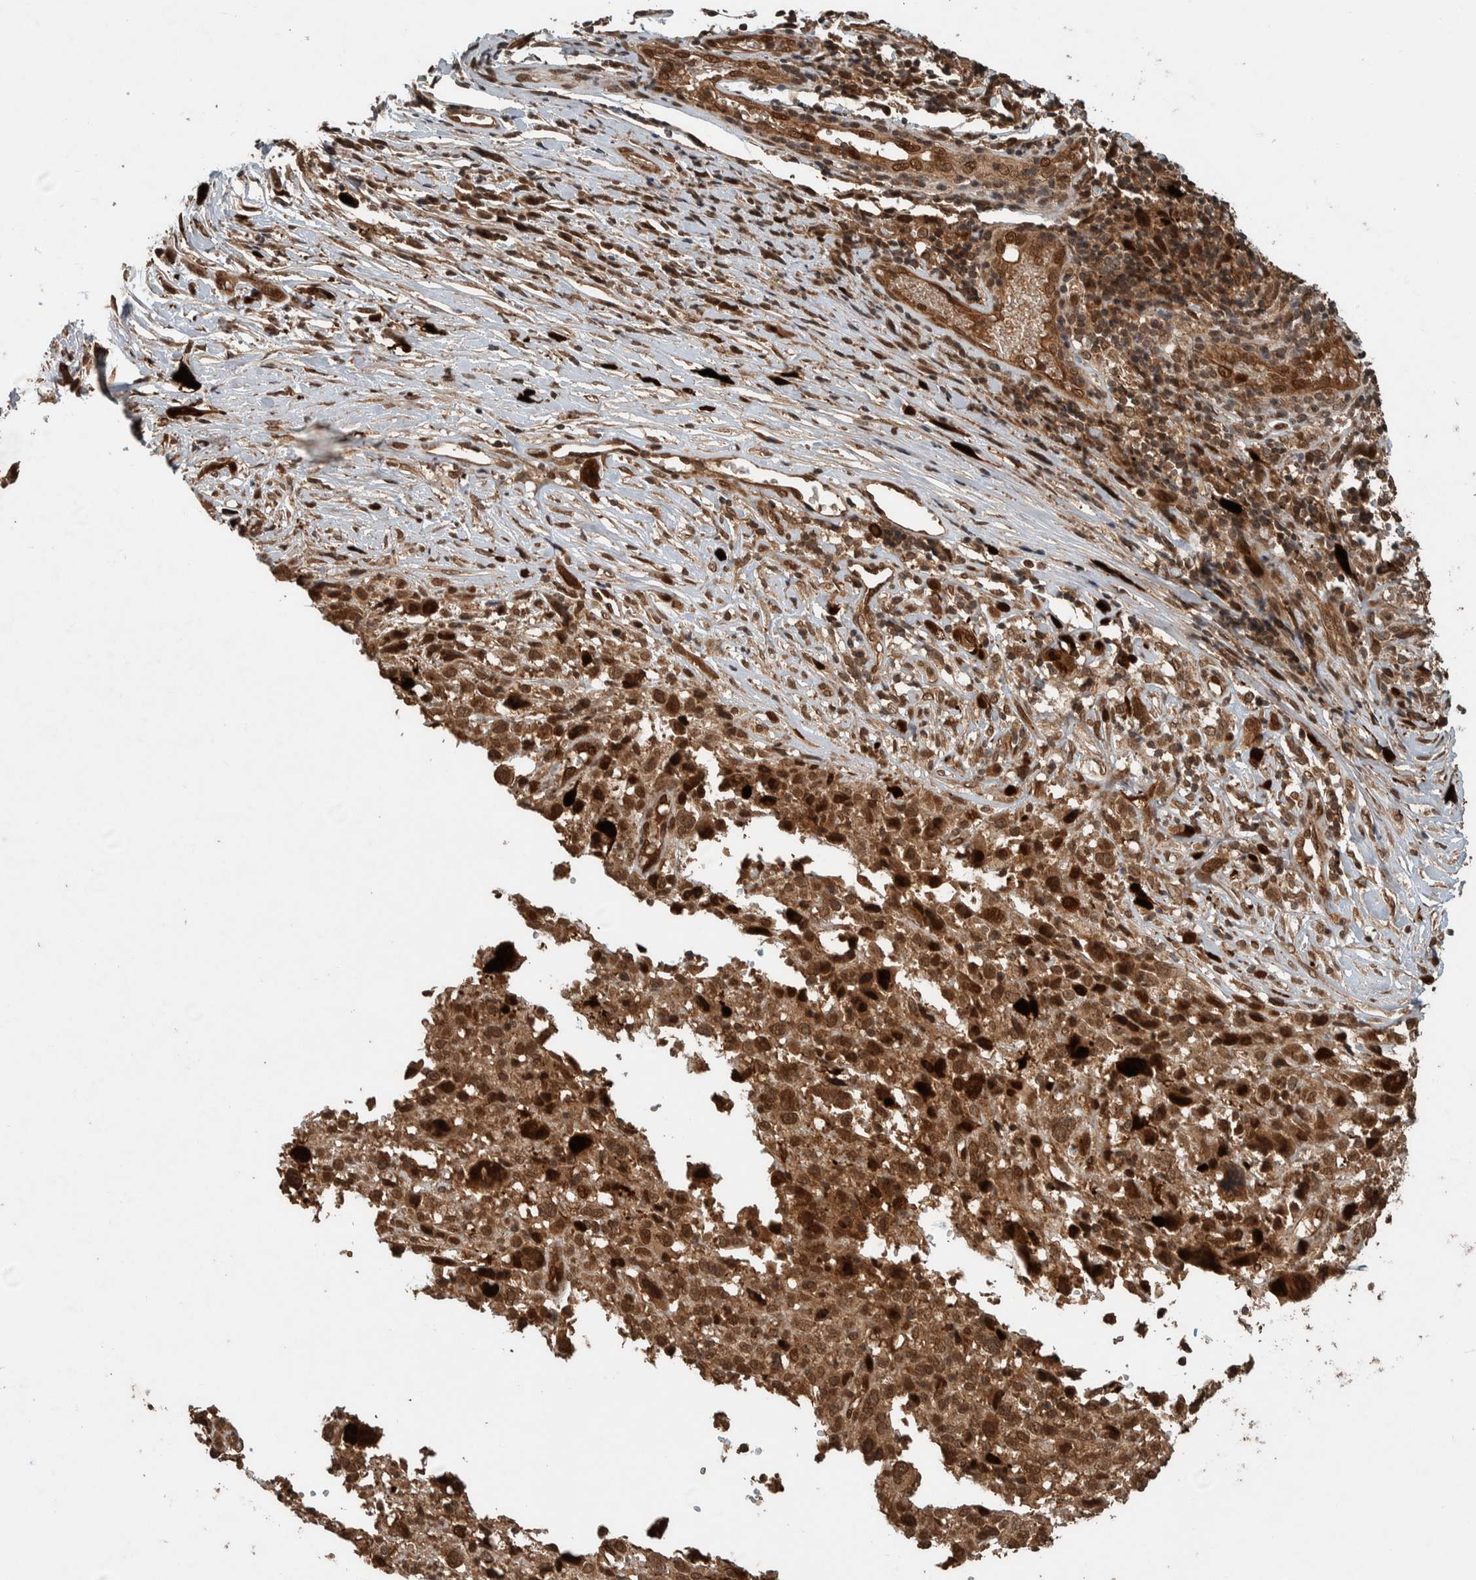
{"staining": {"intensity": "moderate", "quantity": ">75%", "location": "cytoplasmic/membranous,nuclear"}, "tissue": "melanoma", "cell_type": "Tumor cells", "image_type": "cancer", "snomed": [{"axis": "morphology", "description": "Malignant melanoma, NOS"}, {"axis": "topography", "description": "Skin"}], "caption": "IHC histopathology image of melanoma stained for a protein (brown), which exhibits medium levels of moderate cytoplasmic/membranous and nuclear staining in approximately >75% of tumor cells.", "gene": "CNTROB", "patient": {"sex": "female", "age": 55}}